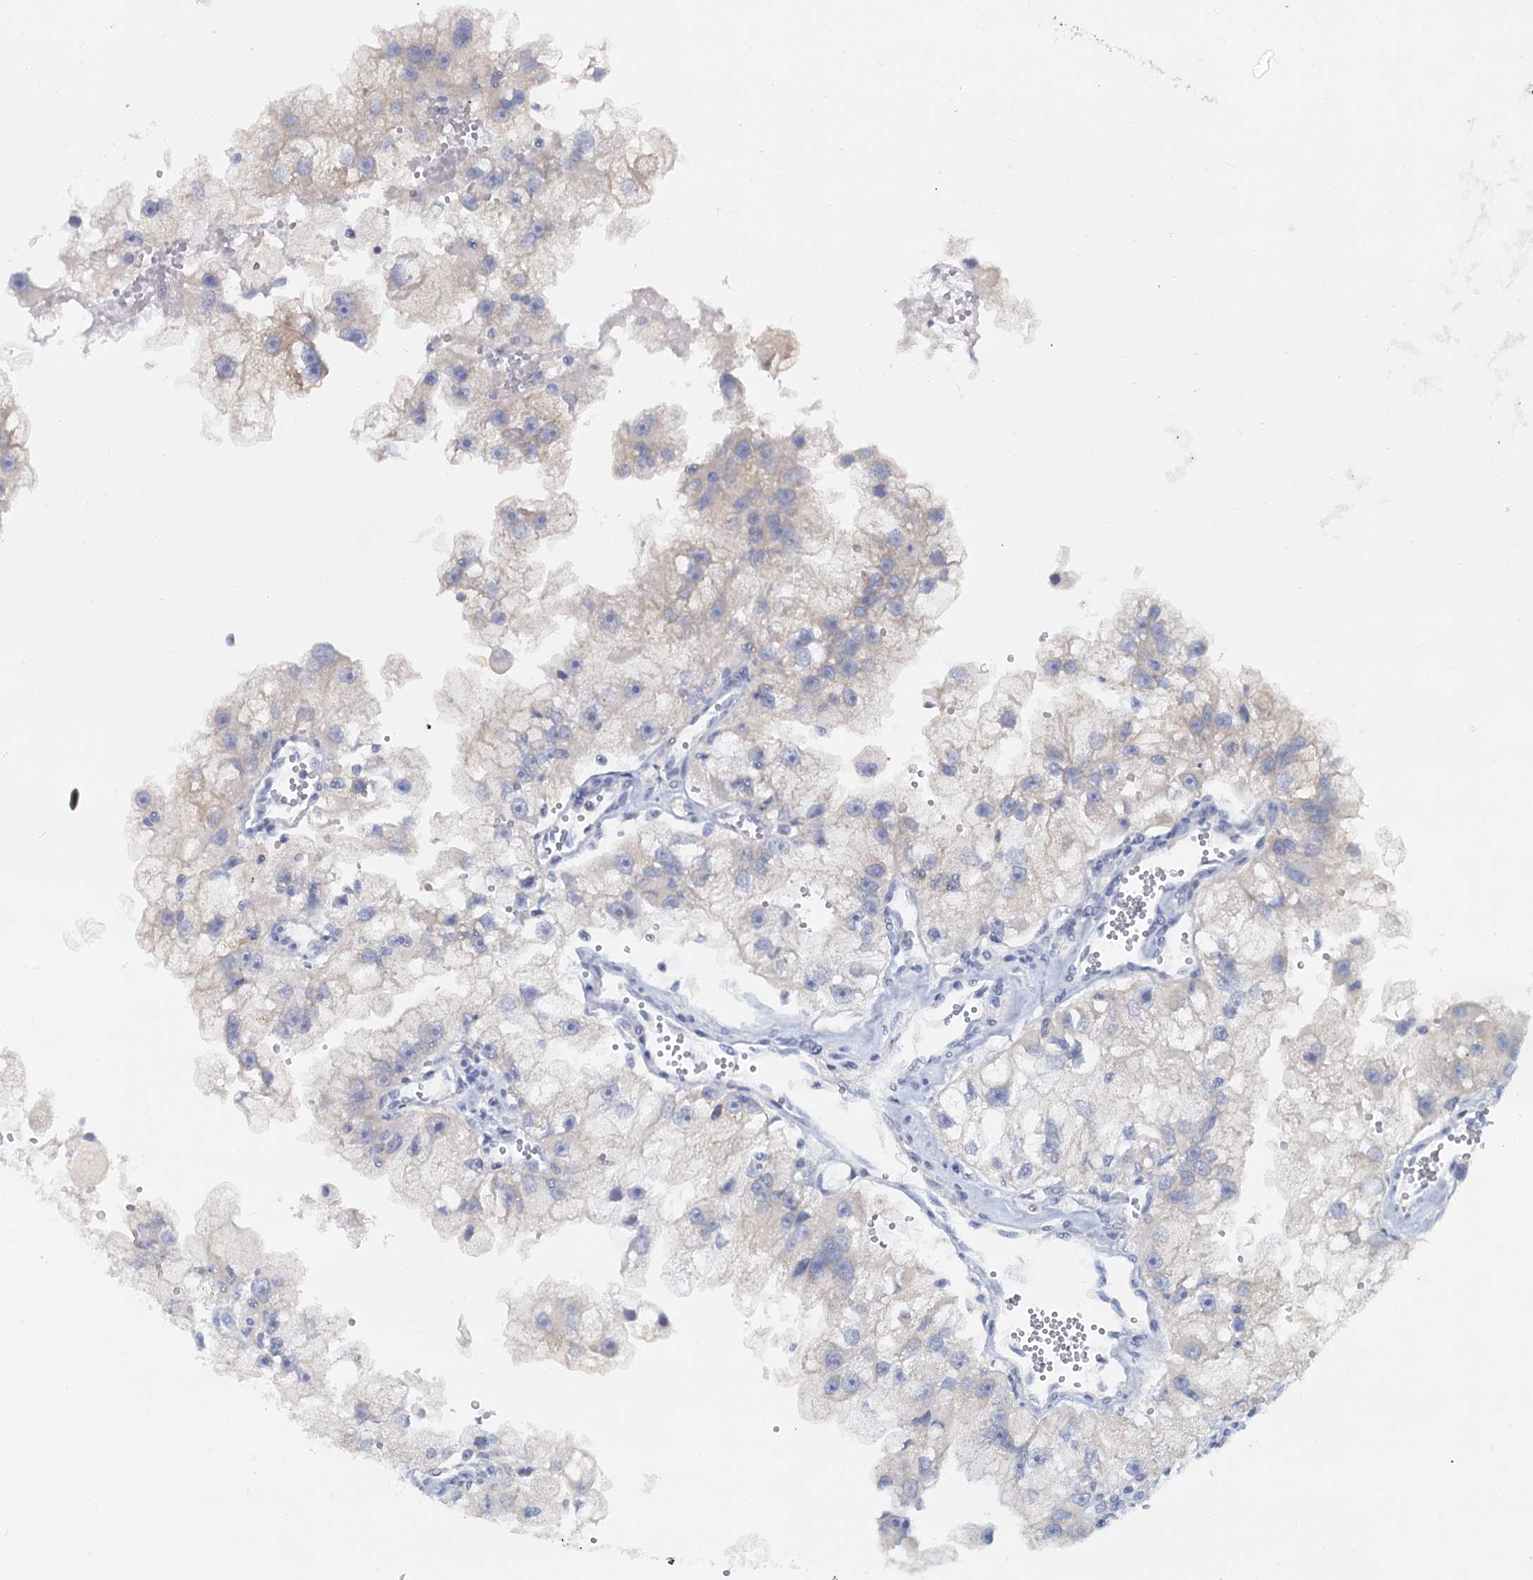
{"staining": {"intensity": "negative", "quantity": "none", "location": "none"}, "tissue": "renal cancer", "cell_type": "Tumor cells", "image_type": "cancer", "snomed": [{"axis": "morphology", "description": "Adenocarcinoma, NOS"}, {"axis": "topography", "description": "Kidney"}], "caption": "This is an immunohistochemistry image of human adenocarcinoma (renal). There is no staining in tumor cells.", "gene": "ACSM3", "patient": {"sex": "male", "age": 63}}